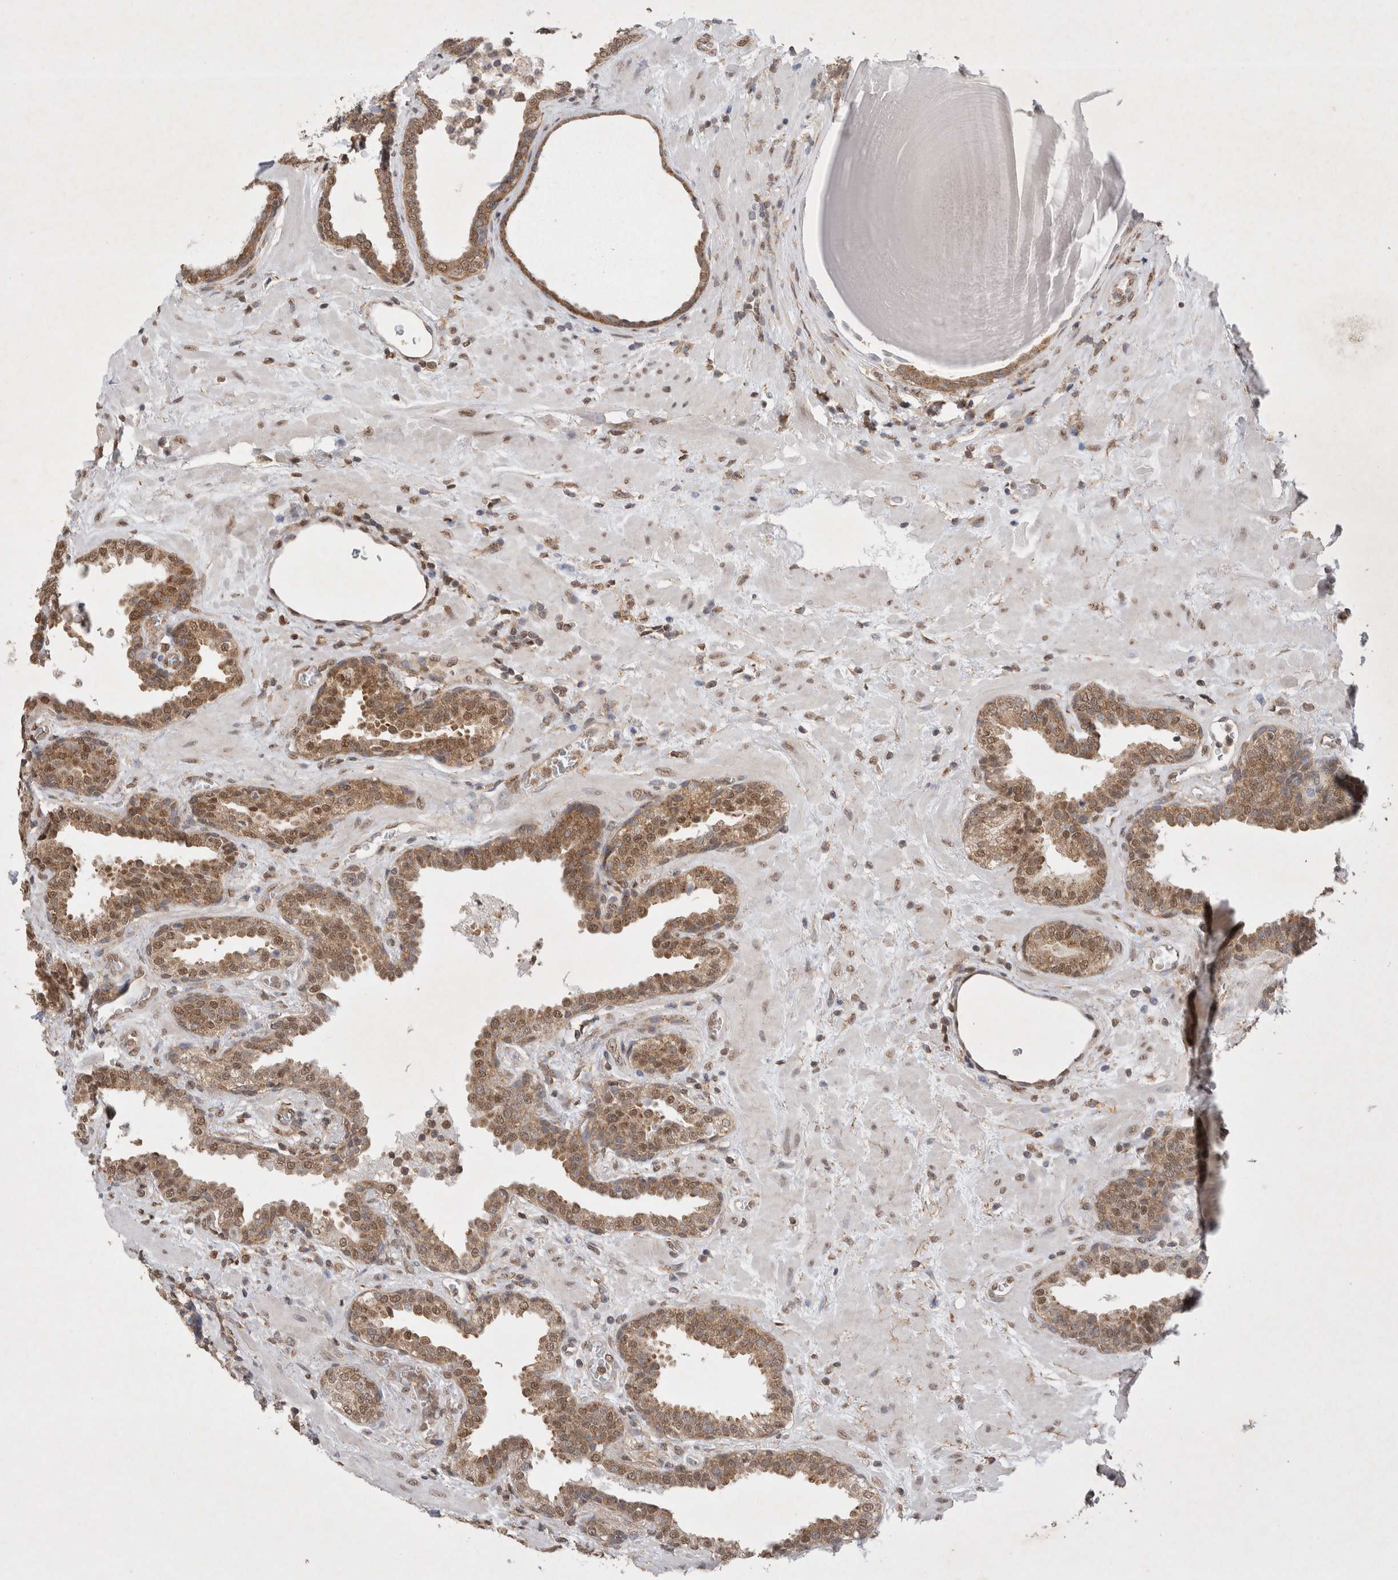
{"staining": {"intensity": "moderate", "quantity": ">75%", "location": "cytoplasmic/membranous"}, "tissue": "prostate", "cell_type": "Glandular cells", "image_type": "normal", "snomed": [{"axis": "morphology", "description": "Normal tissue, NOS"}, {"axis": "topography", "description": "Prostate"}], "caption": "IHC image of normal prostate: human prostate stained using immunohistochemistry (IHC) demonstrates medium levels of moderate protein expression localized specifically in the cytoplasmic/membranous of glandular cells, appearing as a cytoplasmic/membranous brown color.", "gene": "WIPF2", "patient": {"sex": "male", "age": 51}}